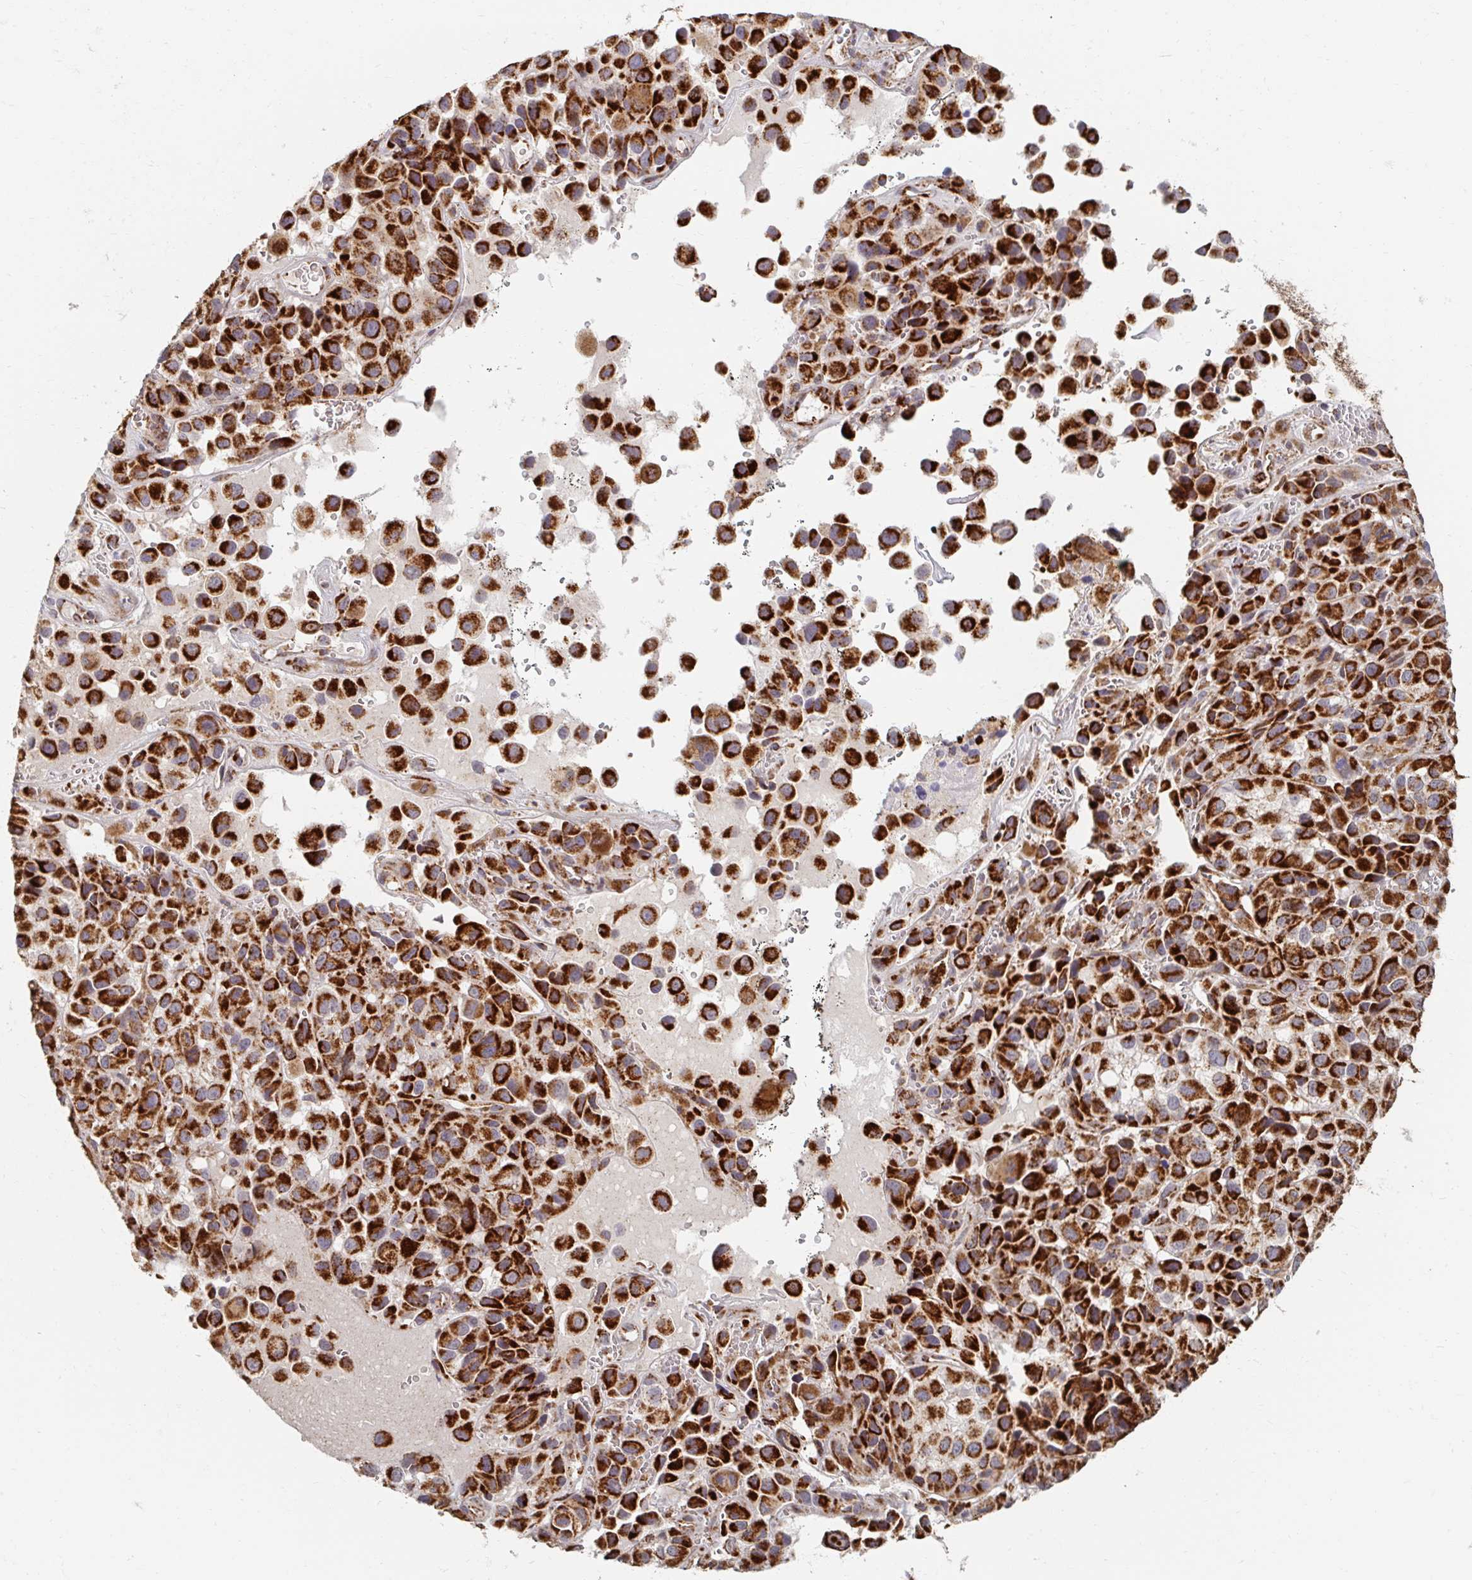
{"staining": {"intensity": "strong", "quantity": ">75%", "location": "cytoplasmic/membranous"}, "tissue": "melanoma", "cell_type": "Tumor cells", "image_type": "cancer", "snomed": [{"axis": "morphology", "description": "Malignant melanoma, NOS"}, {"axis": "topography", "description": "Skin"}], "caption": "Tumor cells exhibit strong cytoplasmic/membranous positivity in approximately >75% of cells in malignant melanoma. The staining was performed using DAB, with brown indicating positive protein expression. Nuclei are stained blue with hematoxylin.", "gene": "MAVS", "patient": {"sex": "male", "age": 93}}